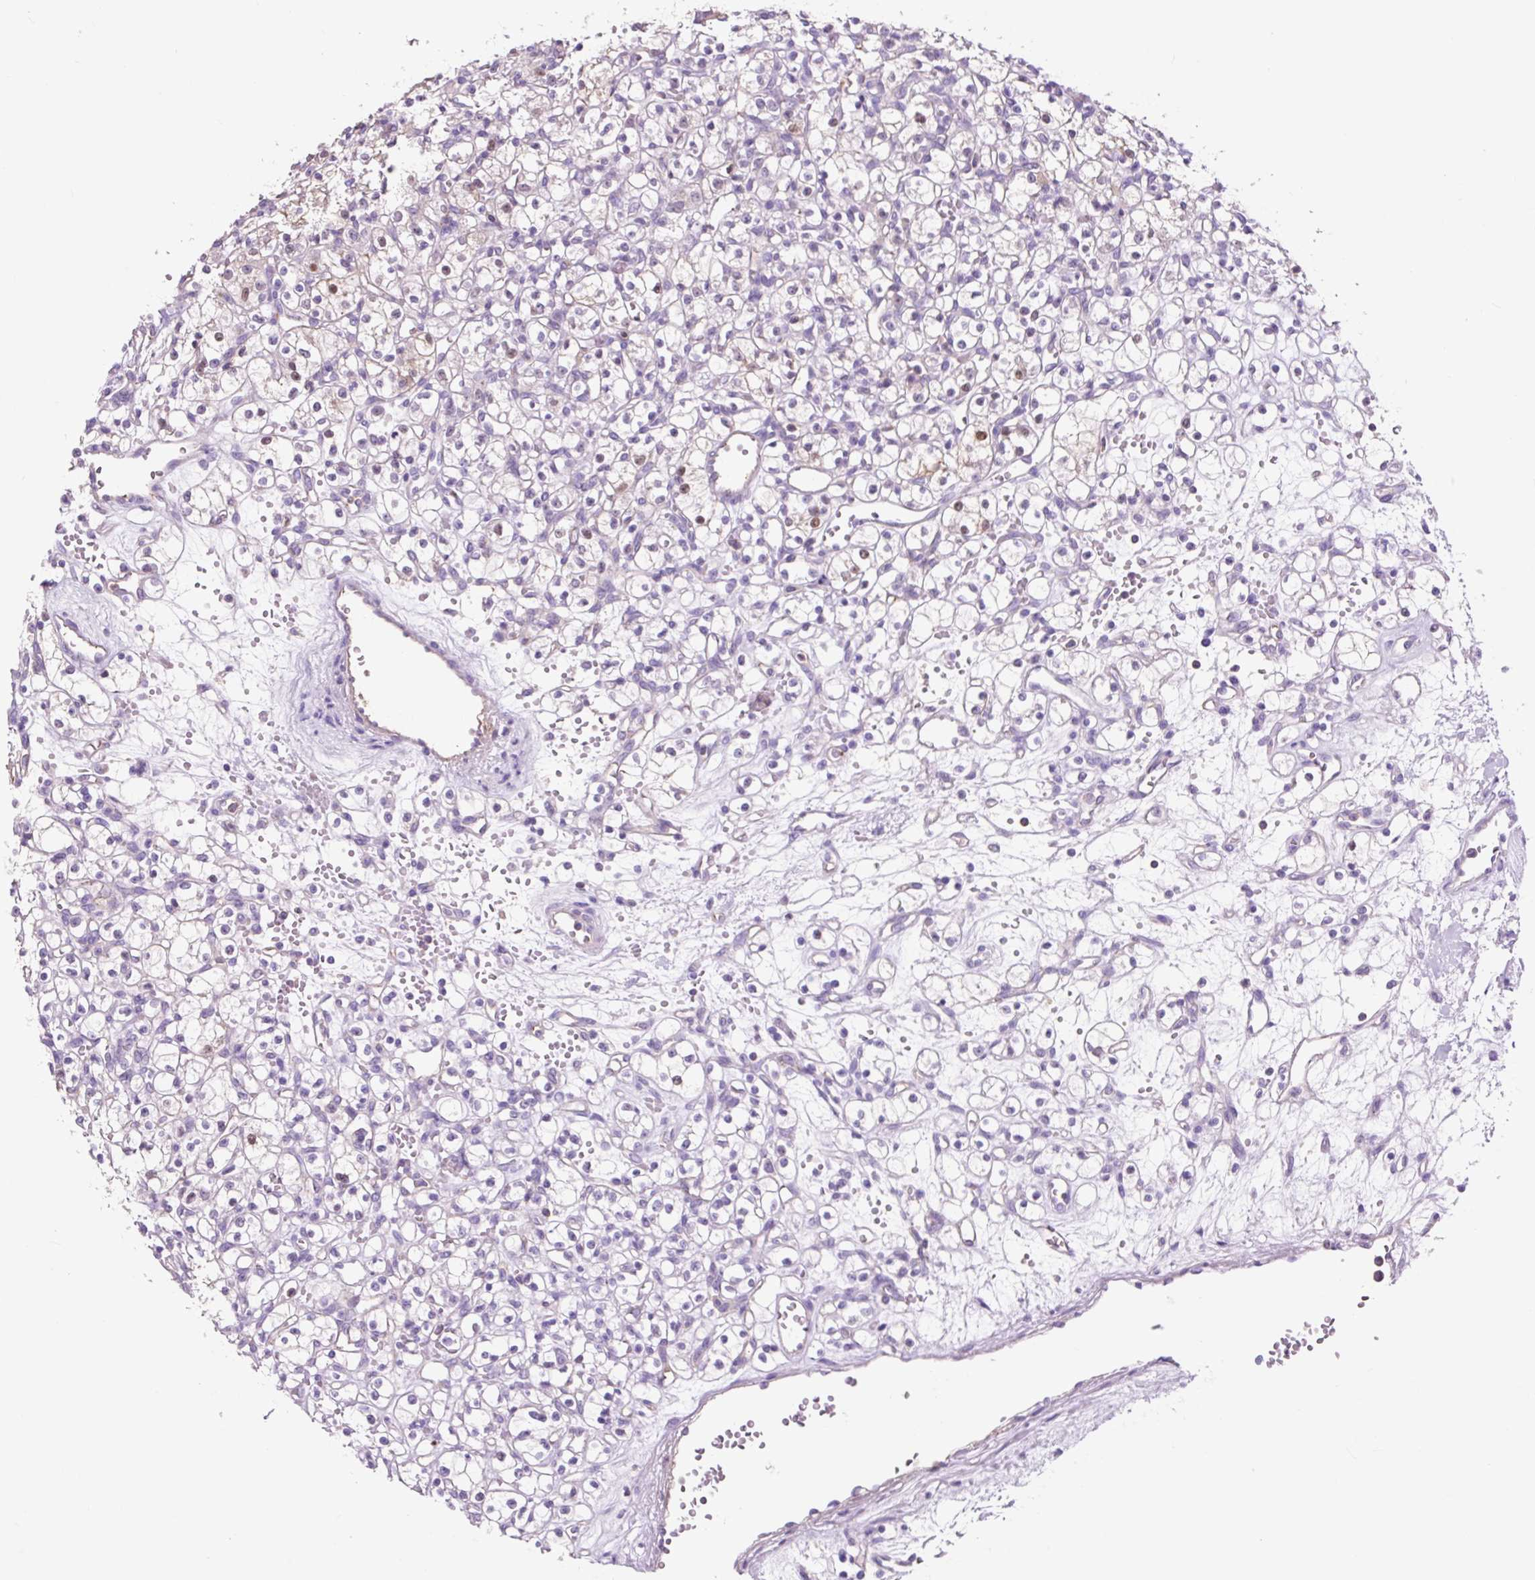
{"staining": {"intensity": "negative", "quantity": "none", "location": "none"}, "tissue": "renal cancer", "cell_type": "Tumor cells", "image_type": "cancer", "snomed": [{"axis": "morphology", "description": "Adenocarcinoma, NOS"}, {"axis": "topography", "description": "Kidney"}], "caption": "Photomicrograph shows no protein staining in tumor cells of renal cancer (adenocarcinoma) tissue.", "gene": "OR10A7", "patient": {"sex": "female", "age": 59}}